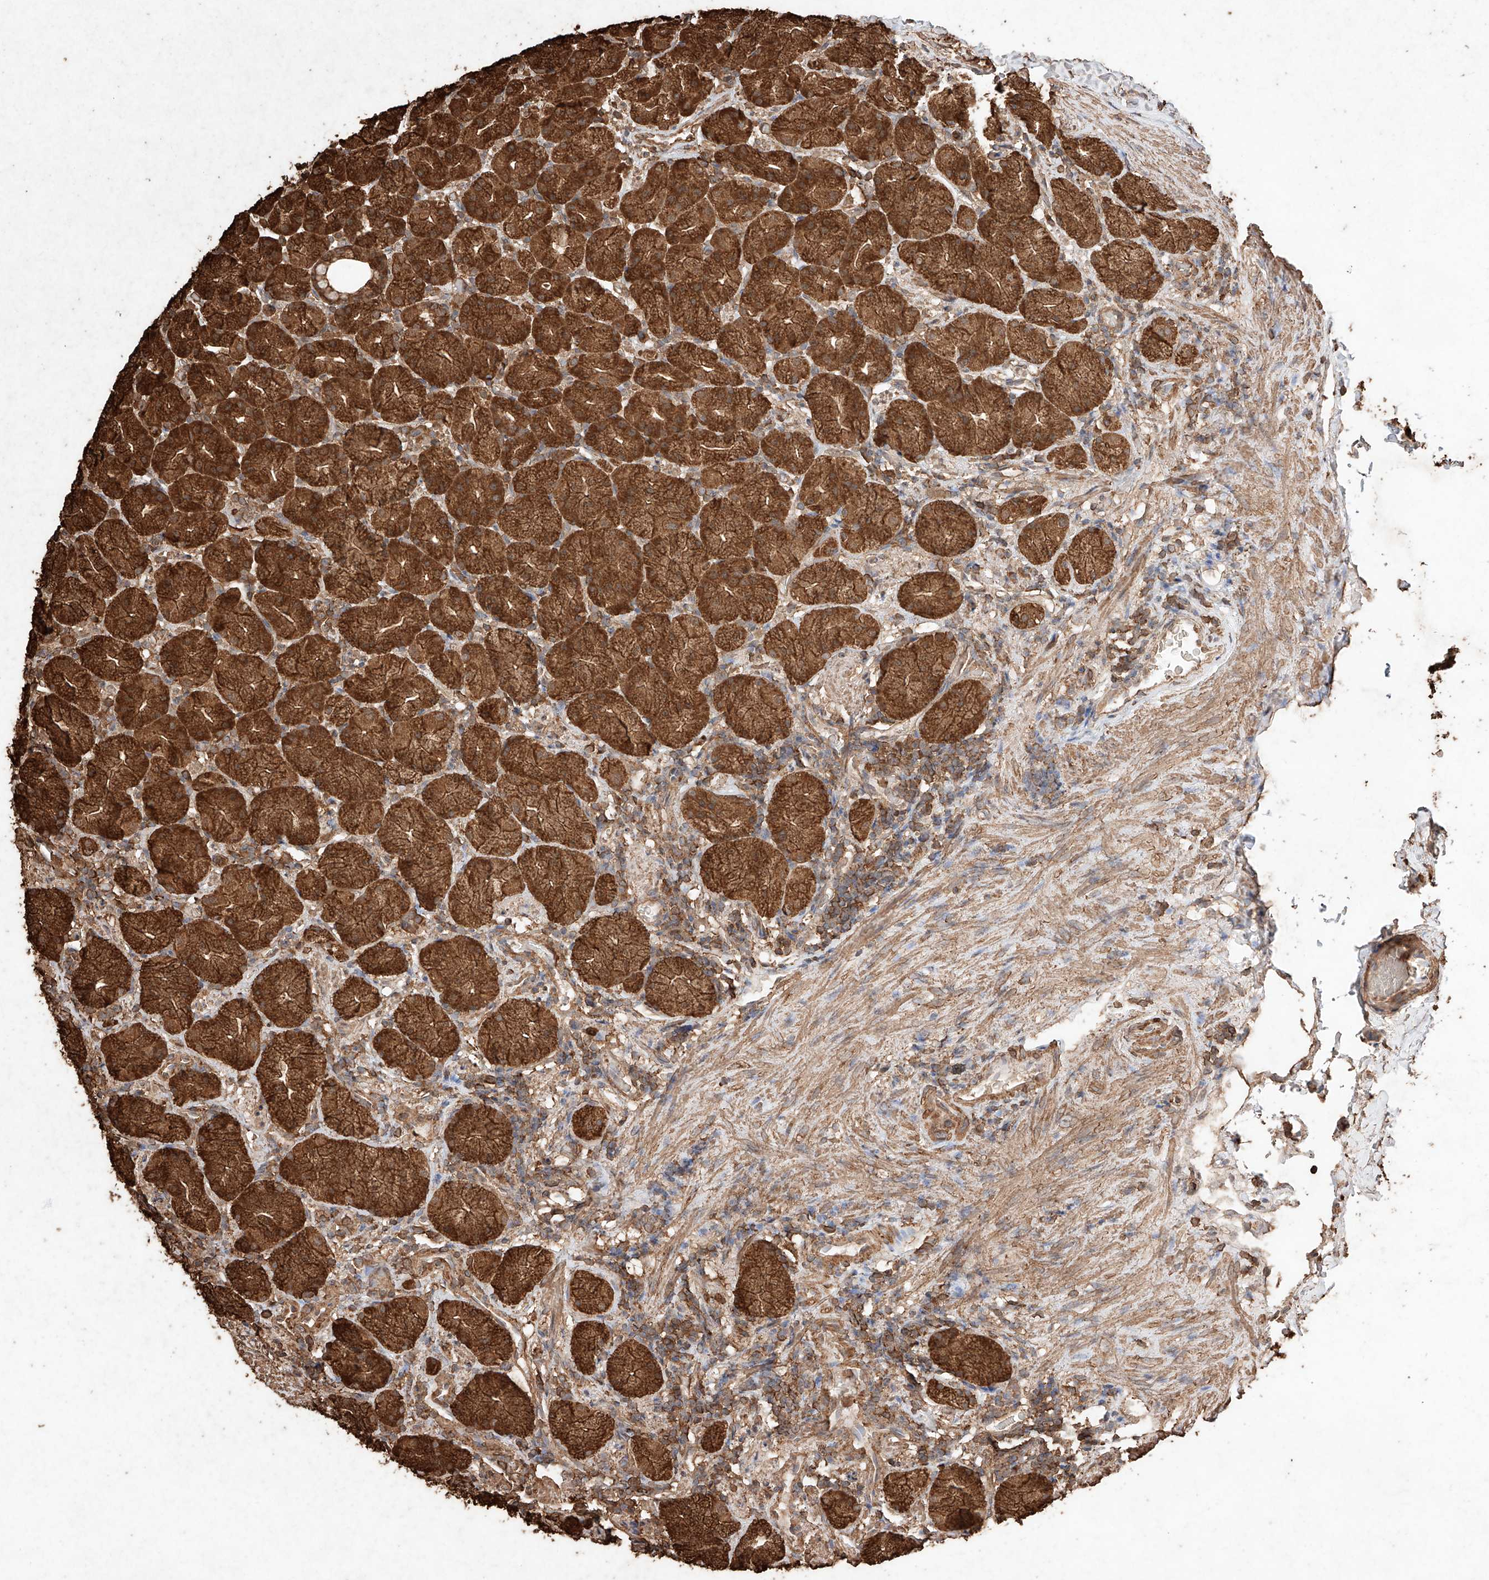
{"staining": {"intensity": "strong", "quantity": ">75%", "location": "cytoplasmic/membranous"}, "tissue": "stomach", "cell_type": "Glandular cells", "image_type": "normal", "snomed": [{"axis": "morphology", "description": "Normal tissue, NOS"}, {"axis": "topography", "description": "Stomach, upper"}], "caption": "A high amount of strong cytoplasmic/membranous staining is seen in approximately >75% of glandular cells in unremarkable stomach. The staining was performed using DAB to visualize the protein expression in brown, while the nuclei were stained in blue with hematoxylin (Magnification: 20x).", "gene": "M6PR", "patient": {"sex": "male", "age": 68}}